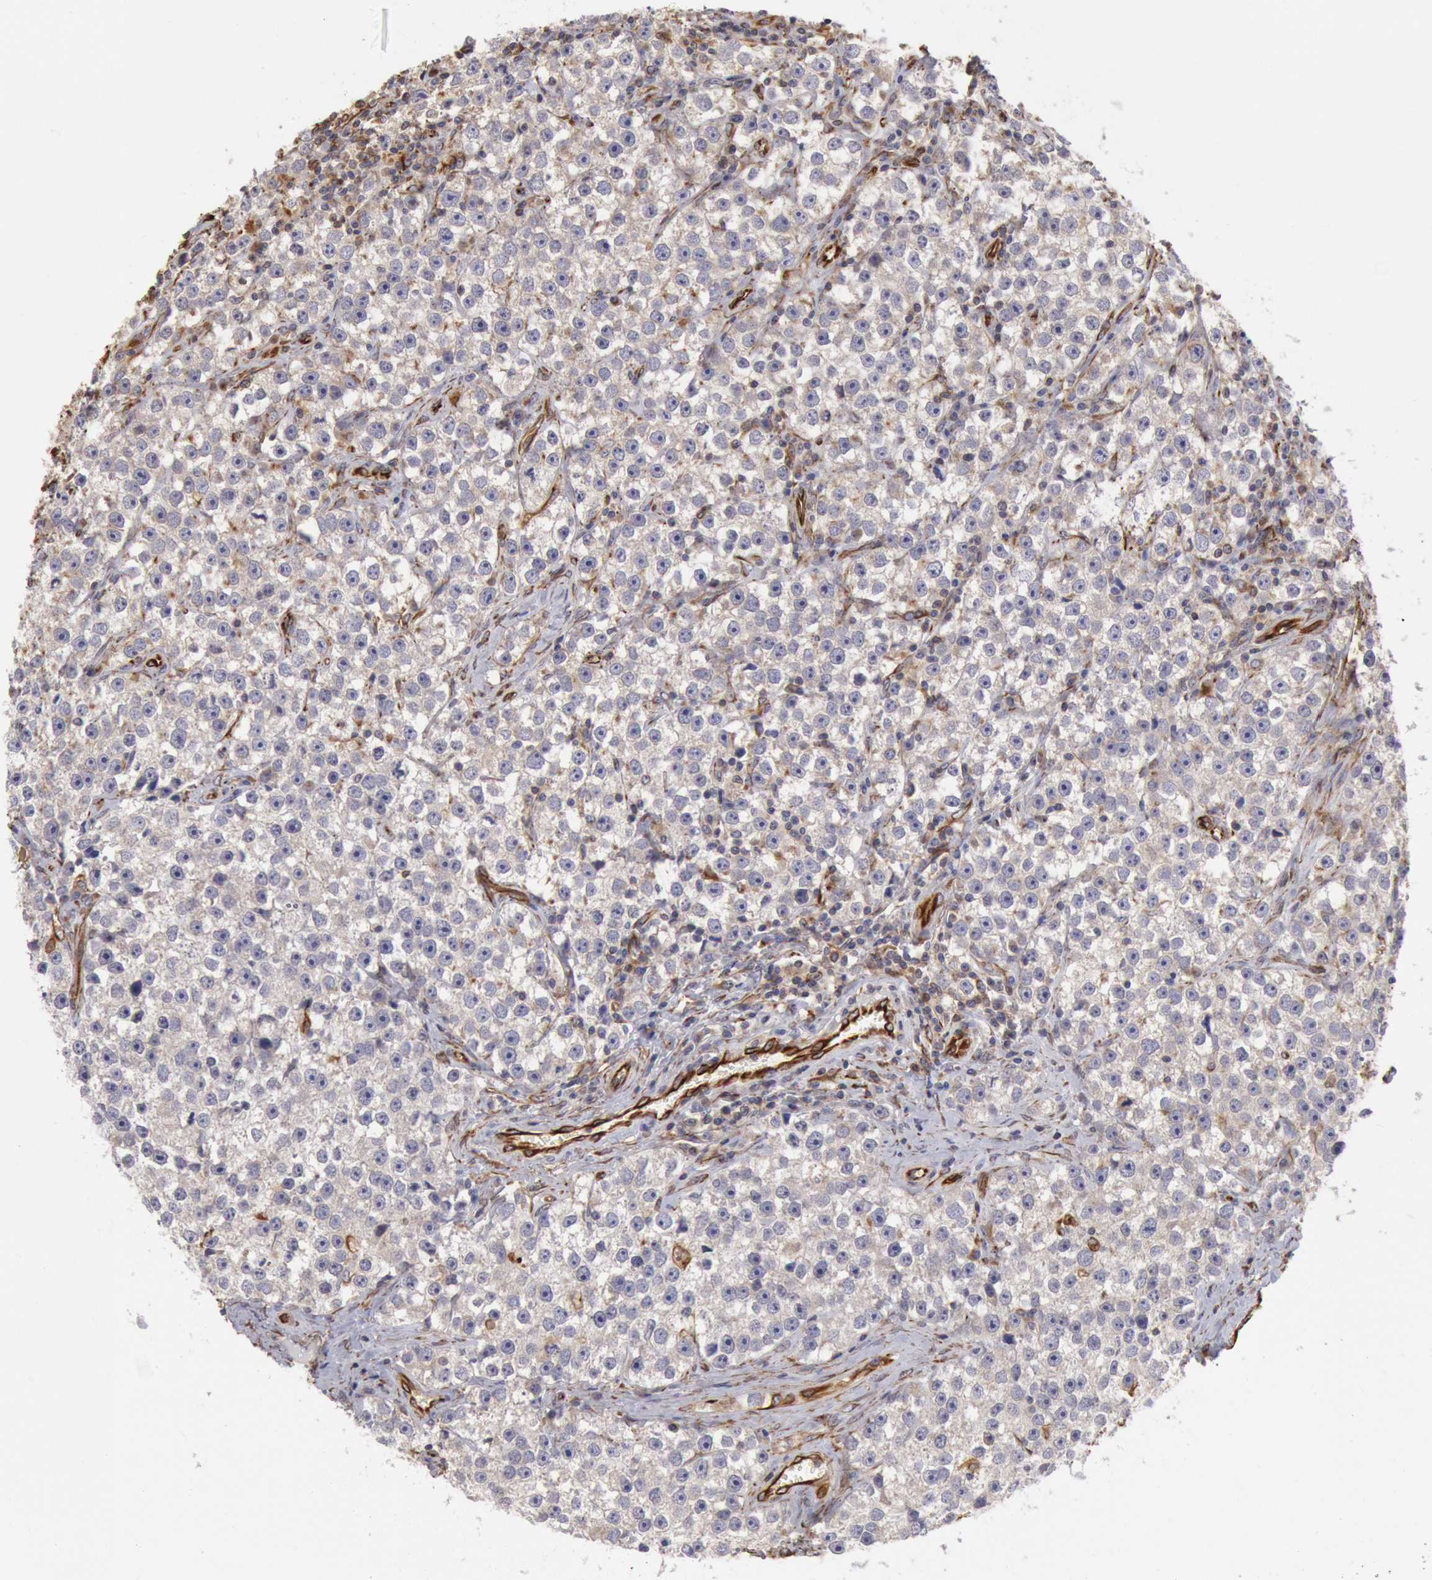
{"staining": {"intensity": "negative", "quantity": "none", "location": "none"}, "tissue": "testis cancer", "cell_type": "Tumor cells", "image_type": "cancer", "snomed": [{"axis": "morphology", "description": "Seminoma, NOS"}, {"axis": "topography", "description": "Testis"}], "caption": "The image demonstrates no significant positivity in tumor cells of testis cancer.", "gene": "RNF139", "patient": {"sex": "male", "age": 32}}